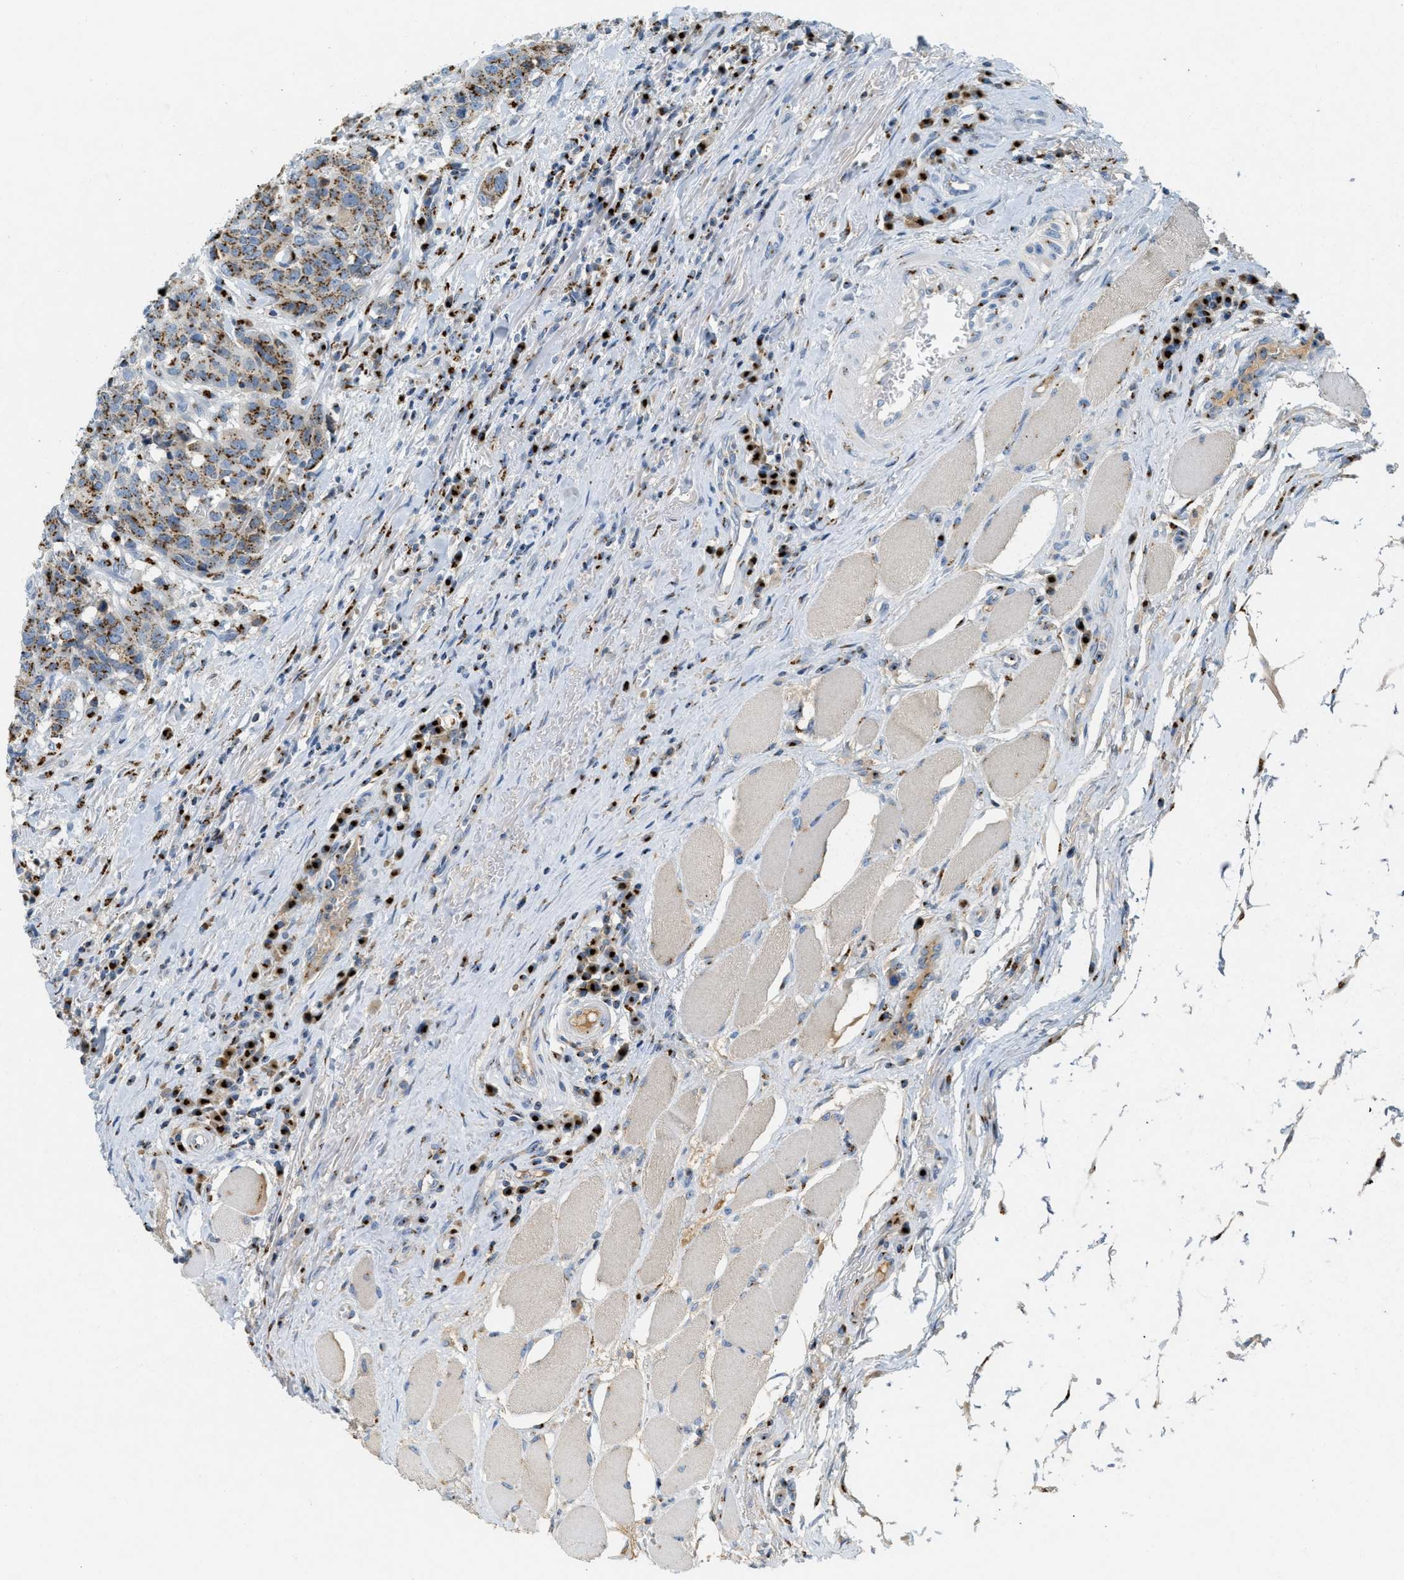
{"staining": {"intensity": "strong", "quantity": "25%-75%", "location": "cytoplasmic/membranous"}, "tissue": "head and neck cancer", "cell_type": "Tumor cells", "image_type": "cancer", "snomed": [{"axis": "morphology", "description": "Squamous cell carcinoma, NOS"}, {"axis": "topography", "description": "Head-Neck"}], "caption": "This photomicrograph demonstrates immunohistochemistry (IHC) staining of human head and neck cancer, with high strong cytoplasmic/membranous positivity in approximately 25%-75% of tumor cells.", "gene": "ENTPD4", "patient": {"sex": "male", "age": 66}}